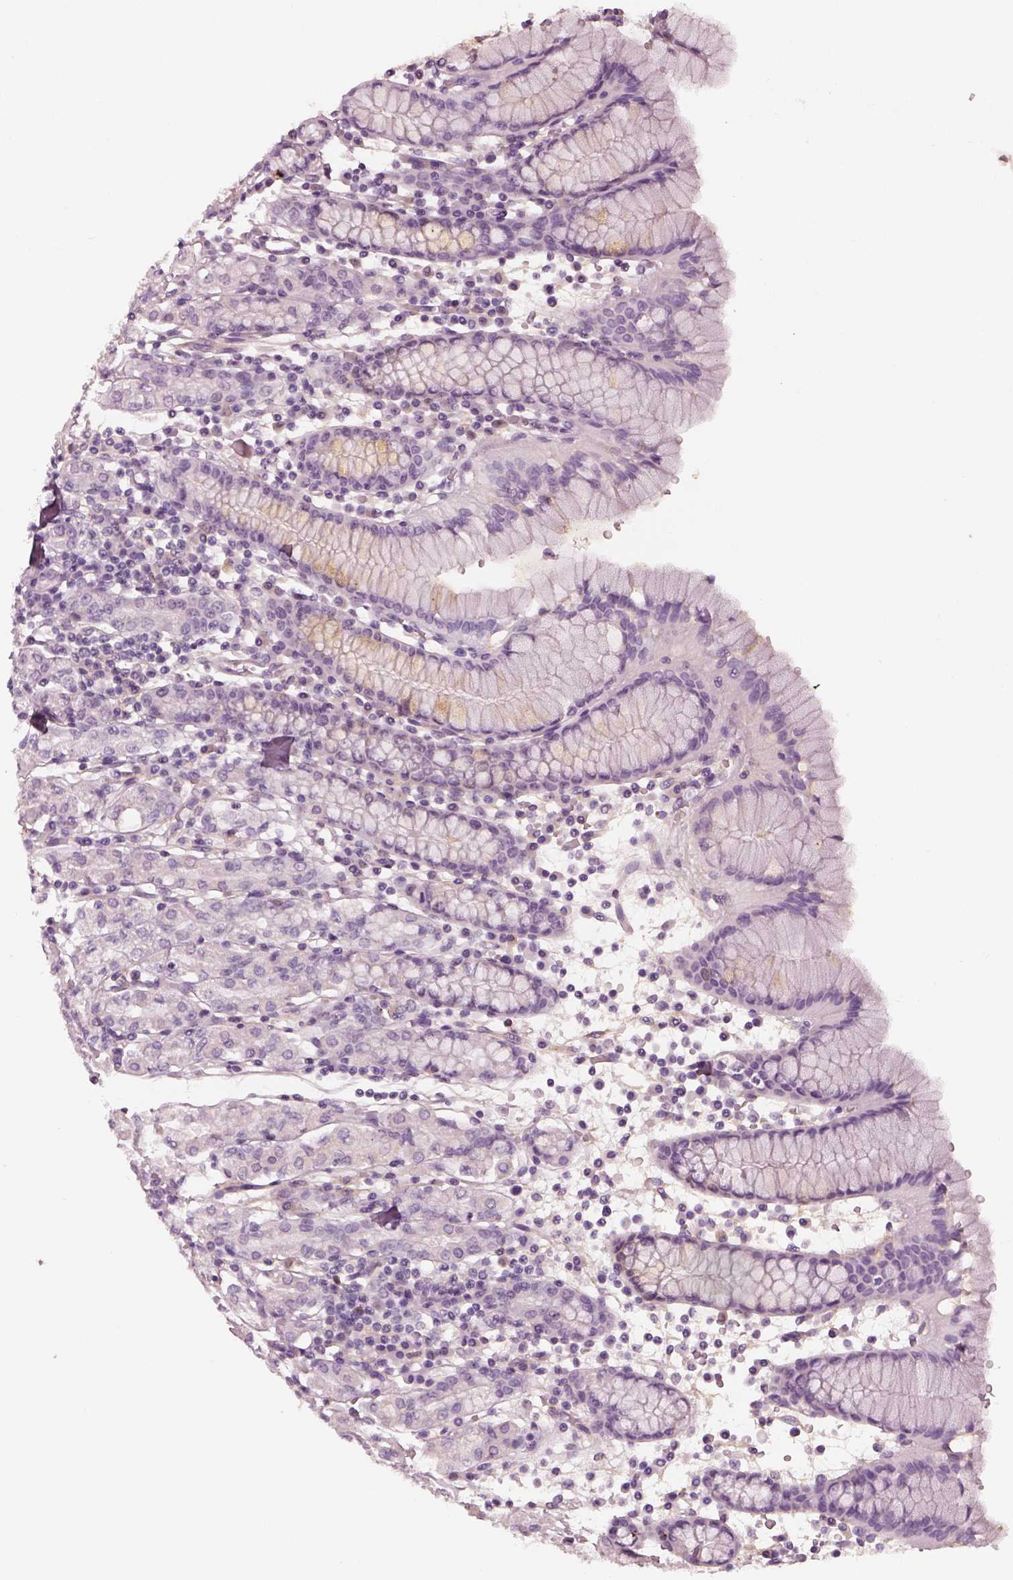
{"staining": {"intensity": "negative", "quantity": "none", "location": "none"}, "tissue": "stomach", "cell_type": "Glandular cells", "image_type": "normal", "snomed": [{"axis": "morphology", "description": "Normal tissue, NOS"}, {"axis": "topography", "description": "Stomach, upper"}, {"axis": "topography", "description": "Stomach"}], "caption": "This is a histopathology image of IHC staining of normal stomach, which shows no expression in glandular cells. (DAB immunohistochemistry (IHC) with hematoxylin counter stain).", "gene": "TRIM69", "patient": {"sex": "male", "age": 62}}